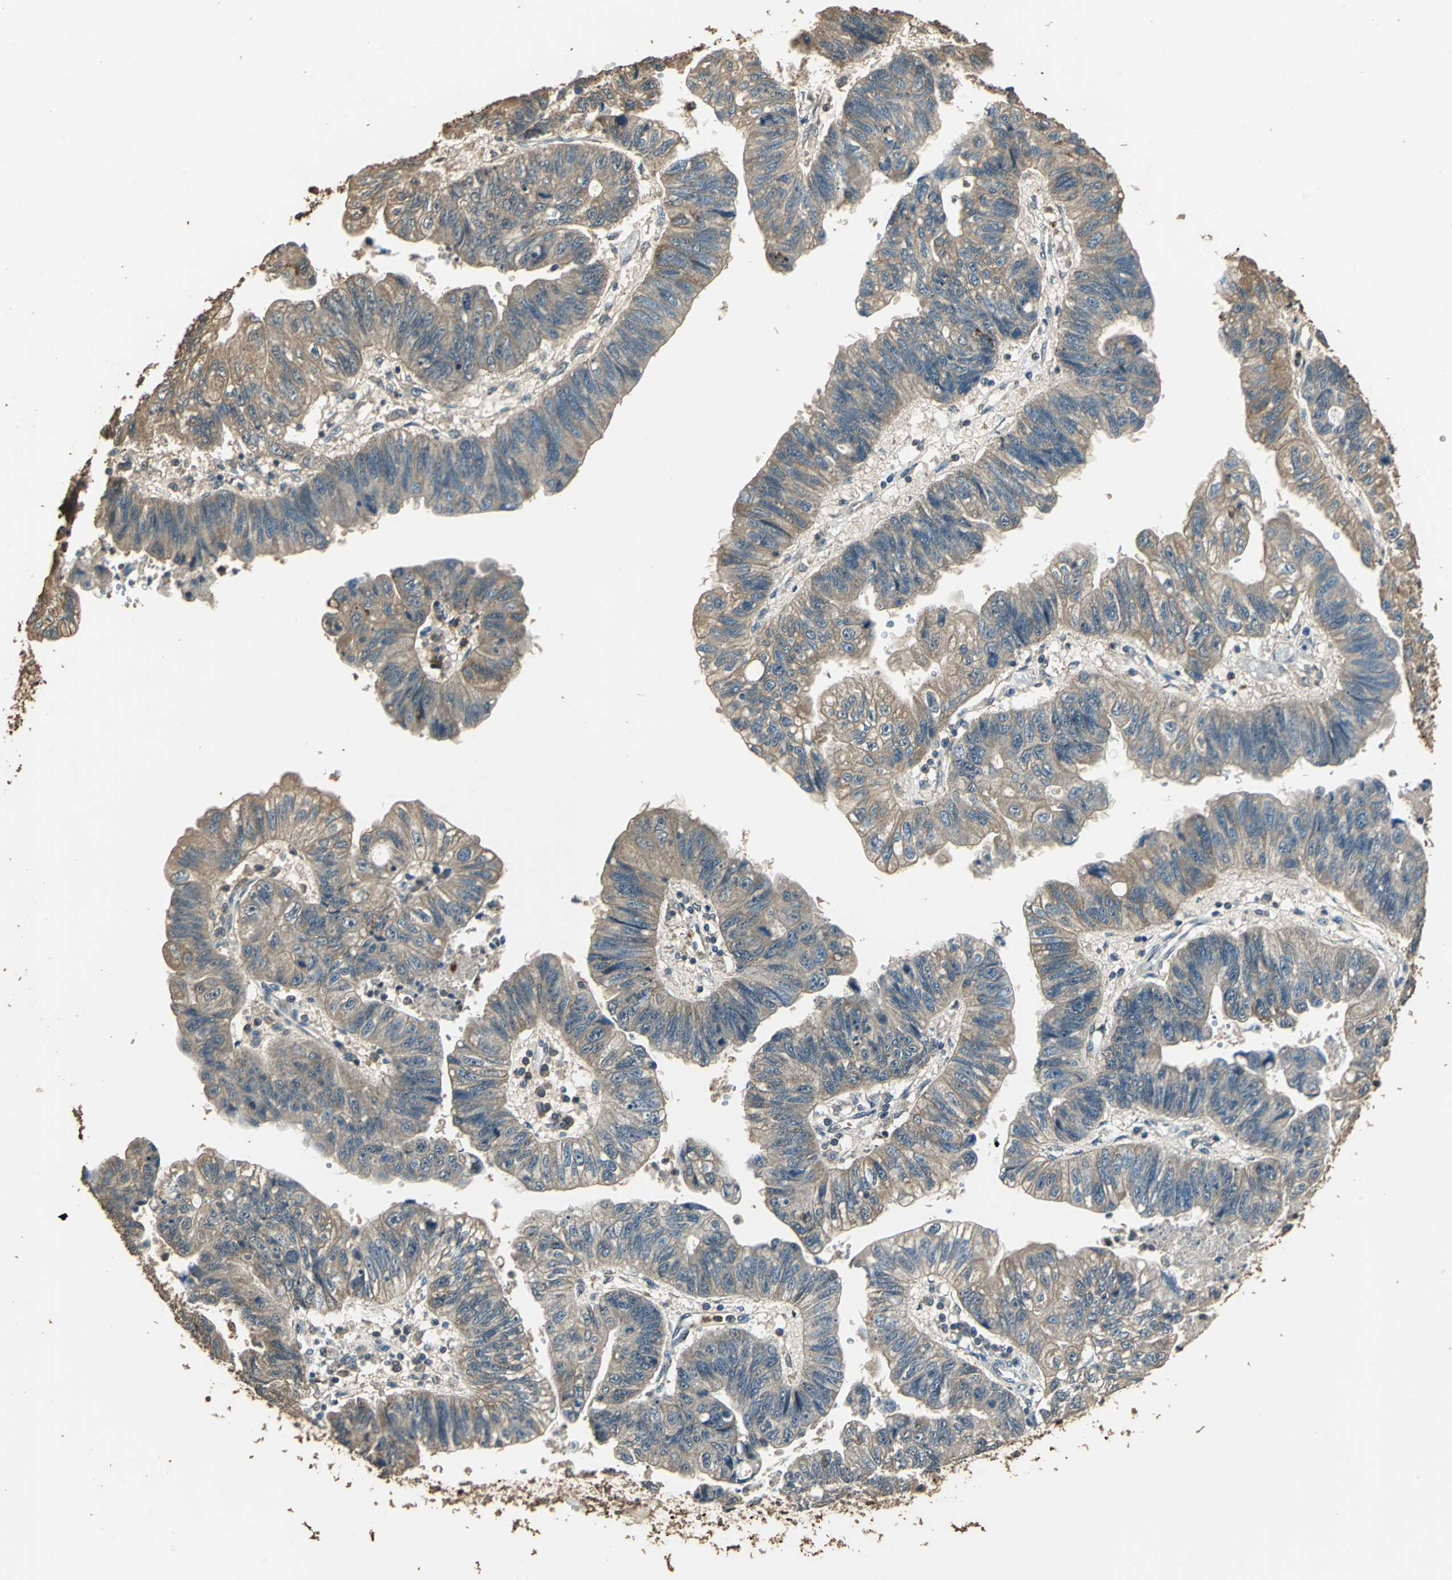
{"staining": {"intensity": "moderate", "quantity": ">75%", "location": "cytoplasmic/membranous"}, "tissue": "stomach cancer", "cell_type": "Tumor cells", "image_type": "cancer", "snomed": [{"axis": "morphology", "description": "Adenocarcinoma, NOS"}, {"axis": "topography", "description": "Stomach"}], "caption": "Tumor cells demonstrate medium levels of moderate cytoplasmic/membranous expression in approximately >75% of cells in human adenocarcinoma (stomach). The protein is stained brown, and the nuclei are stained in blue (DAB IHC with brightfield microscopy, high magnification).", "gene": "TMPRSS4", "patient": {"sex": "male", "age": 59}}